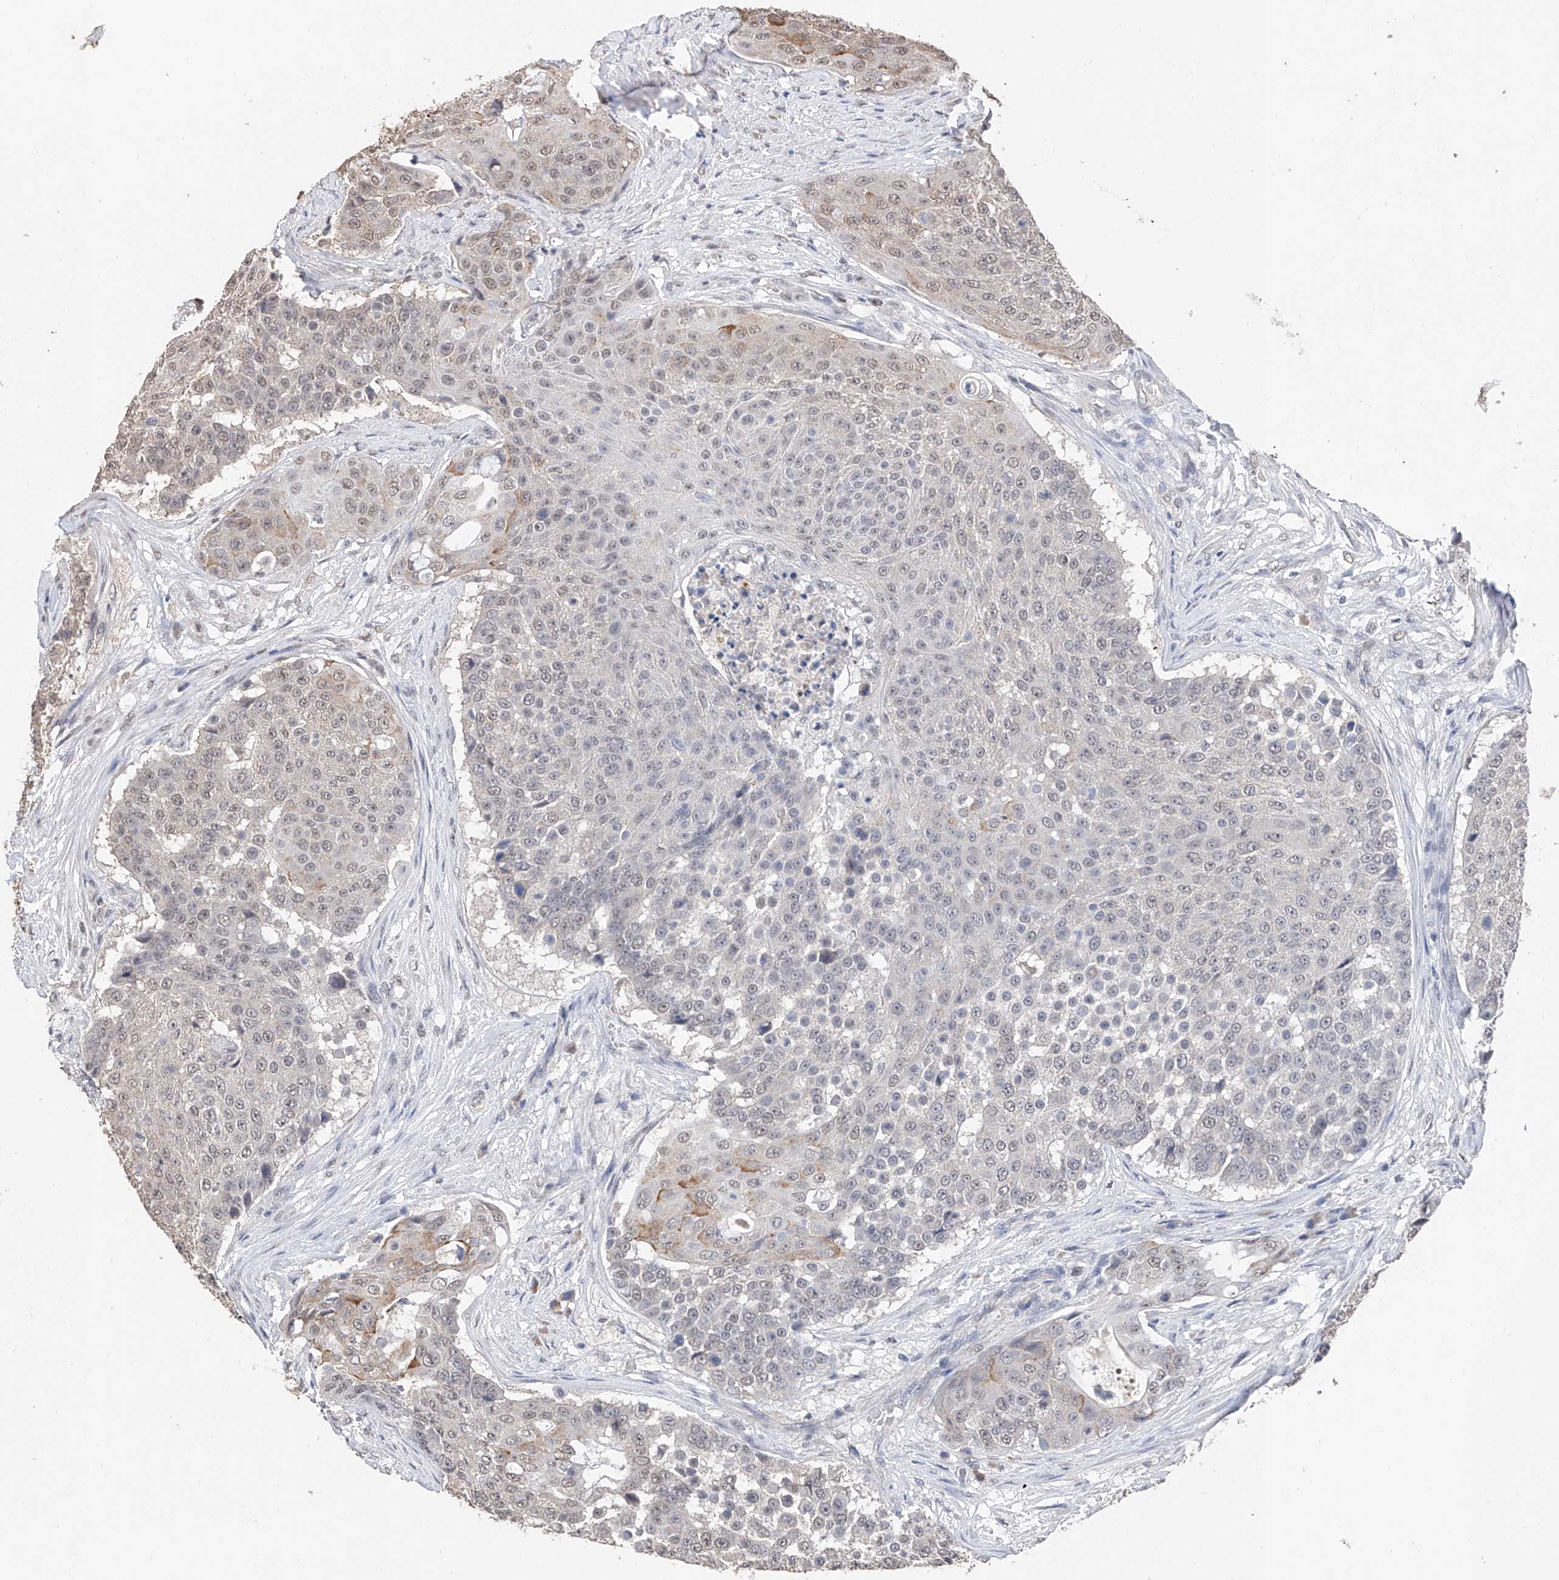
{"staining": {"intensity": "weak", "quantity": "<25%", "location": "nuclear"}, "tissue": "urothelial cancer", "cell_type": "Tumor cells", "image_type": "cancer", "snomed": [{"axis": "morphology", "description": "Urothelial carcinoma, High grade"}, {"axis": "topography", "description": "Urinary bladder"}], "caption": "A high-resolution histopathology image shows IHC staining of urothelial carcinoma (high-grade), which exhibits no significant positivity in tumor cells.", "gene": "DMAP1", "patient": {"sex": "female", "age": 63}}